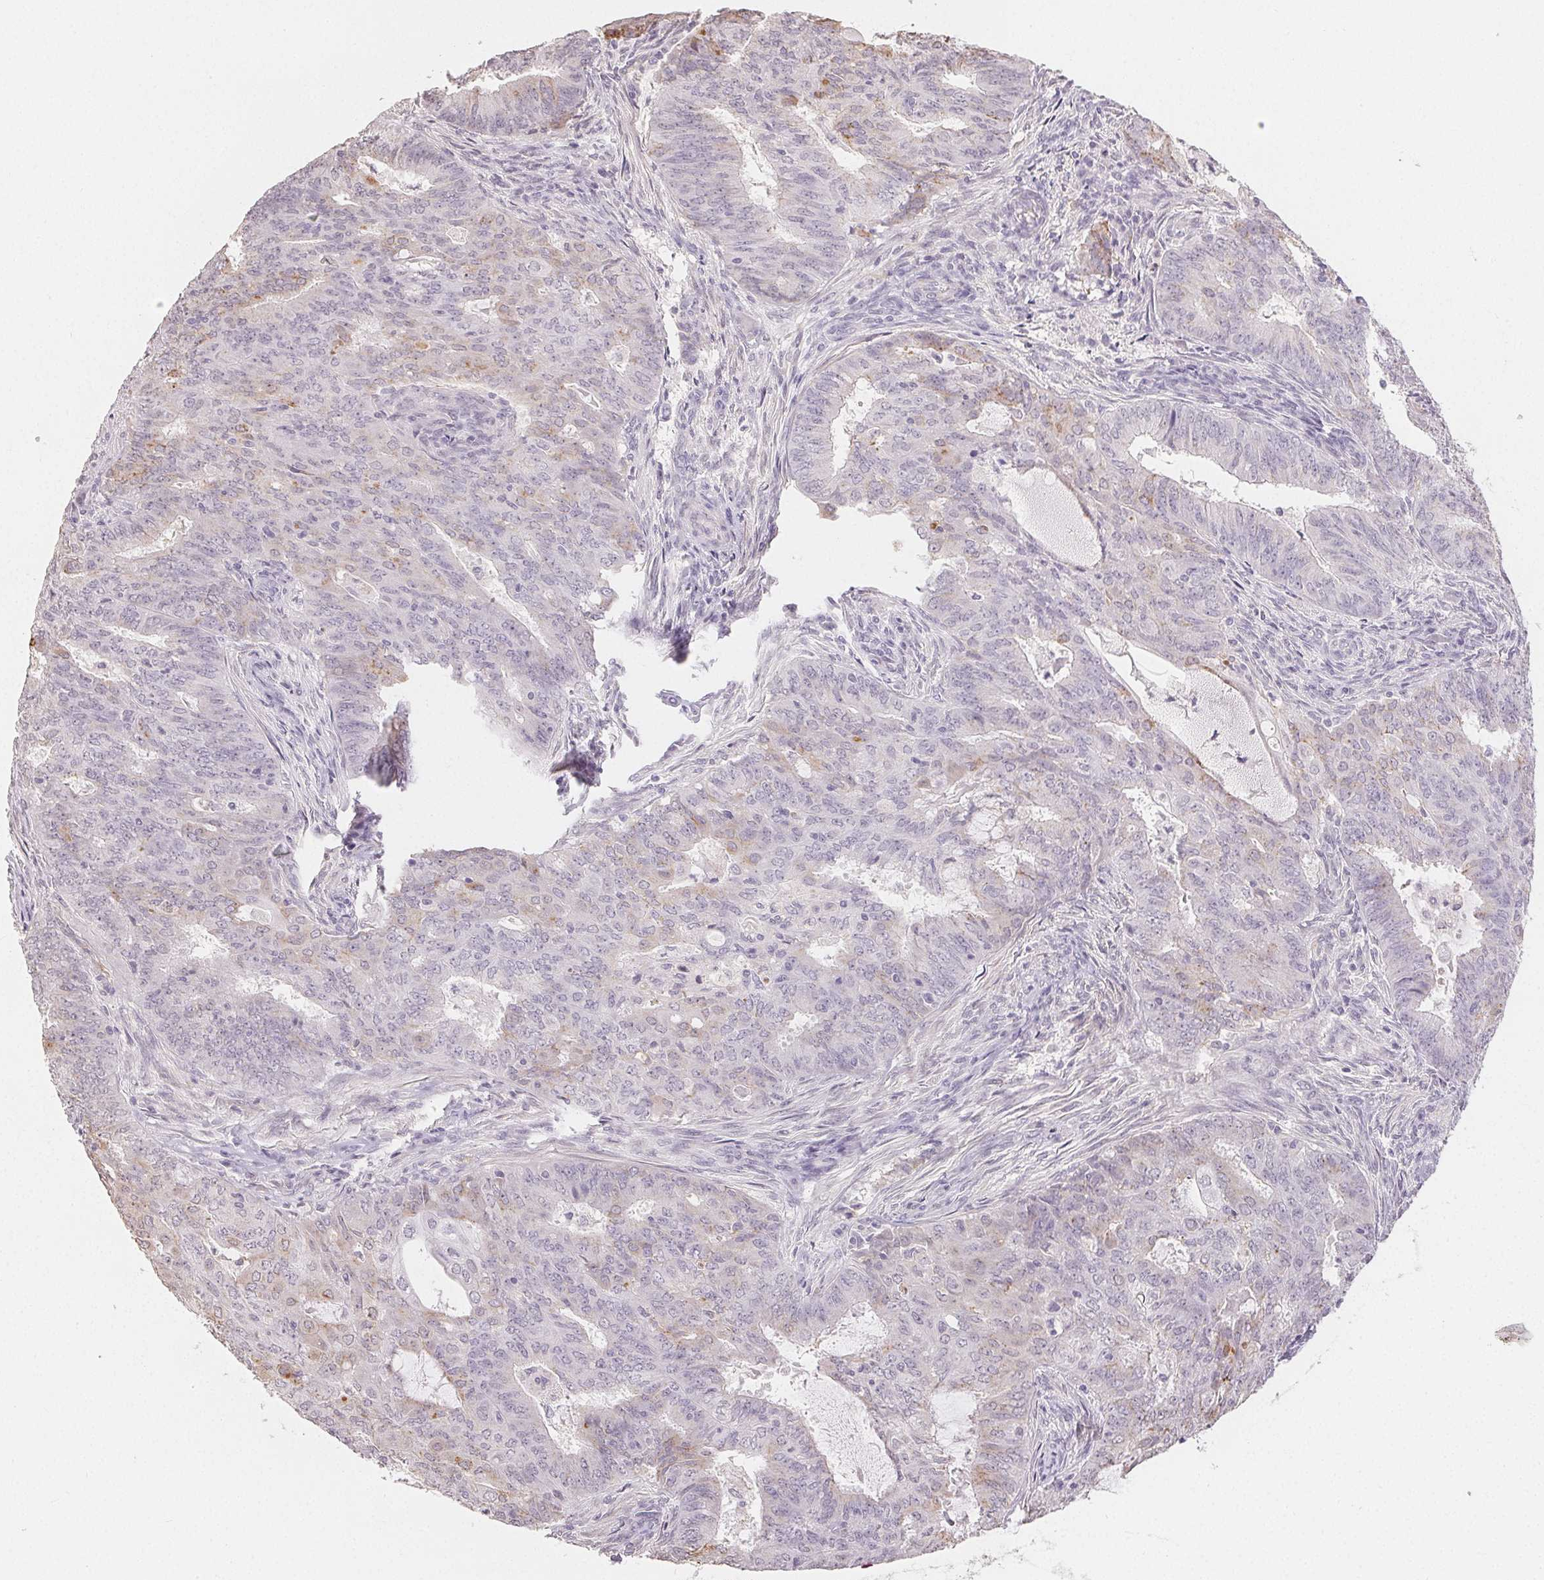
{"staining": {"intensity": "weak", "quantity": "<25%", "location": "cytoplasmic/membranous"}, "tissue": "endometrial cancer", "cell_type": "Tumor cells", "image_type": "cancer", "snomed": [{"axis": "morphology", "description": "Adenocarcinoma, NOS"}, {"axis": "topography", "description": "Endometrium"}], "caption": "Tumor cells are negative for brown protein staining in endometrial cancer.", "gene": "TMEM174", "patient": {"sex": "female", "age": 62}}